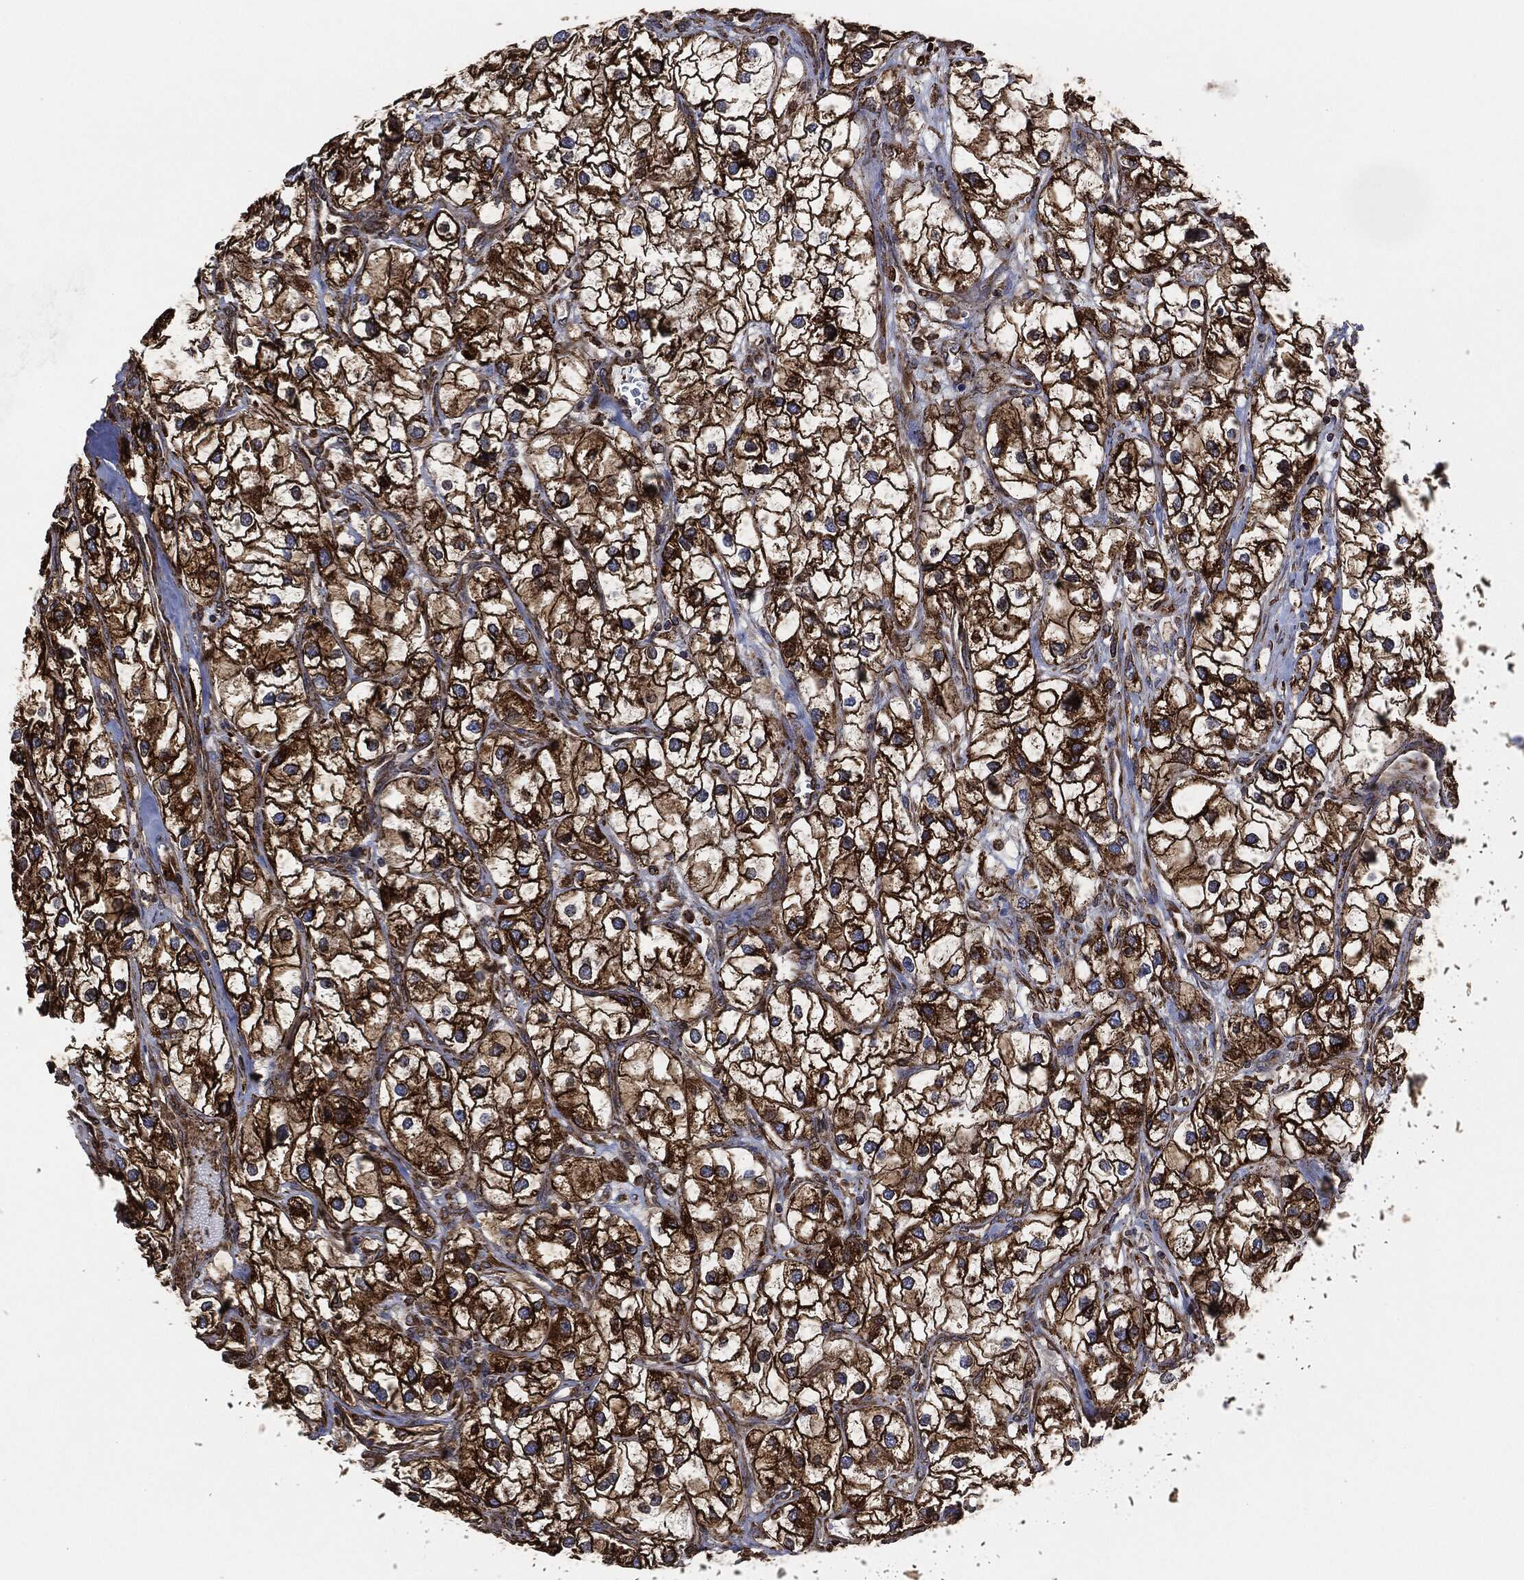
{"staining": {"intensity": "strong", "quantity": ">75%", "location": "cytoplasmic/membranous"}, "tissue": "renal cancer", "cell_type": "Tumor cells", "image_type": "cancer", "snomed": [{"axis": "morphology", "description": "Adenocarcinoma, NOS"}, {"axis": "topography", "description": "Kidney"}], "caption": "DAB immunohistochemical staining of human adenocarcinoma (renal) shows strong cytoplasmic/membranous protein expression in about >75% of tumor cells.", "gene": "AMFR", "patient": {"sex": "male", "age": 59}}